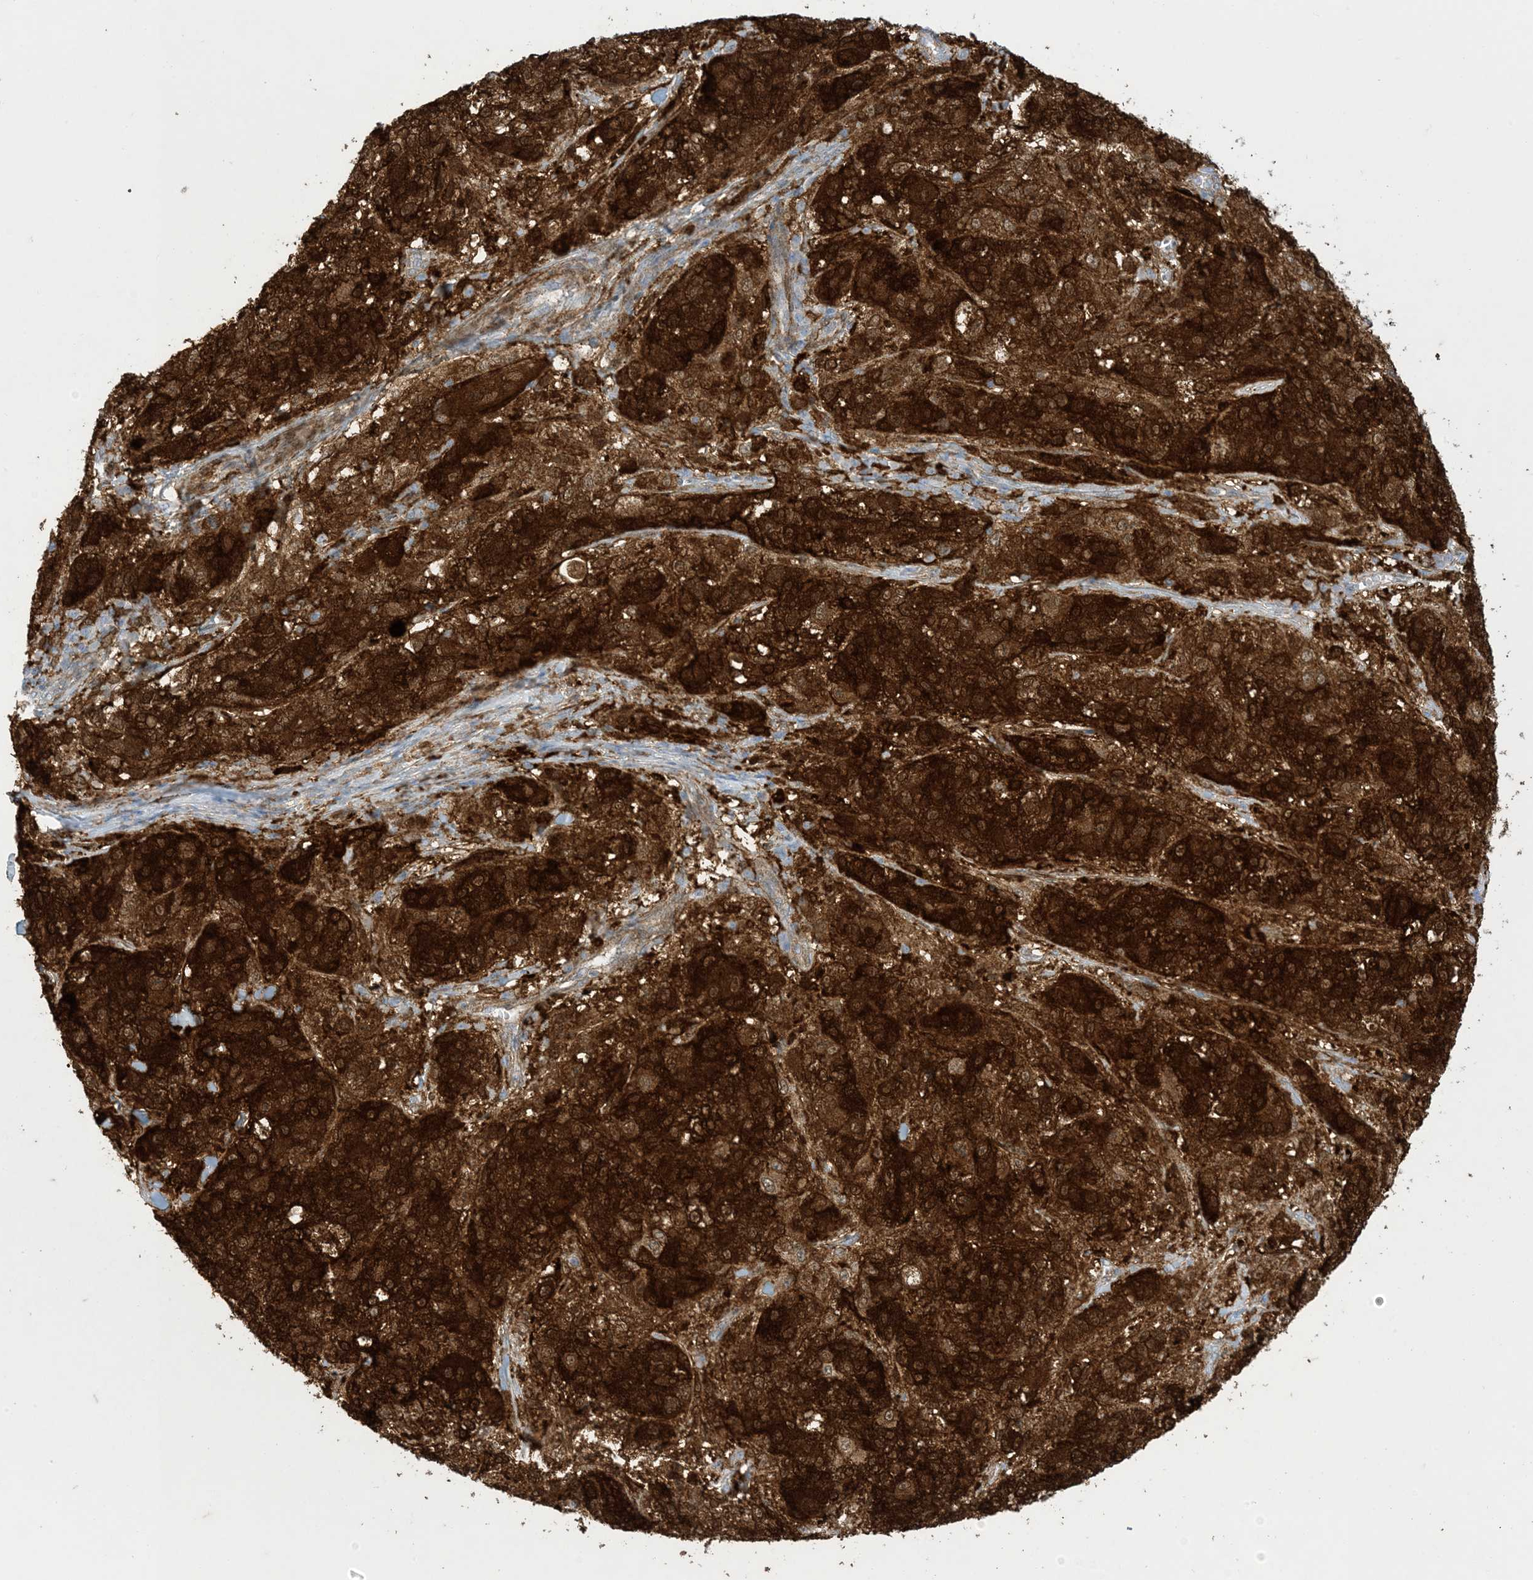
{"staining": {"intensity": "strong", "quantity": ">75%", "location": "cytoplasmic/membranous"}, "tissue": "melanoma", "cell_type": "Tumor cells", "image_type": "cancer", "snomed": [{"axis": "morphology", "description": "Necrosis, NOS"}, {"axis": "morphology", "description": "Malignant melanoma, NOS"}, {"axis": "topography", "description": "Skin"}], "caption": "Malignant melanoma was stained to show a protein in brown. There is high levels of strong cytoplasmic/membranous expression in approximately >75% of tumor cells.", "gene": "GSN", "patient": {"sex": "female", "age": 87}}